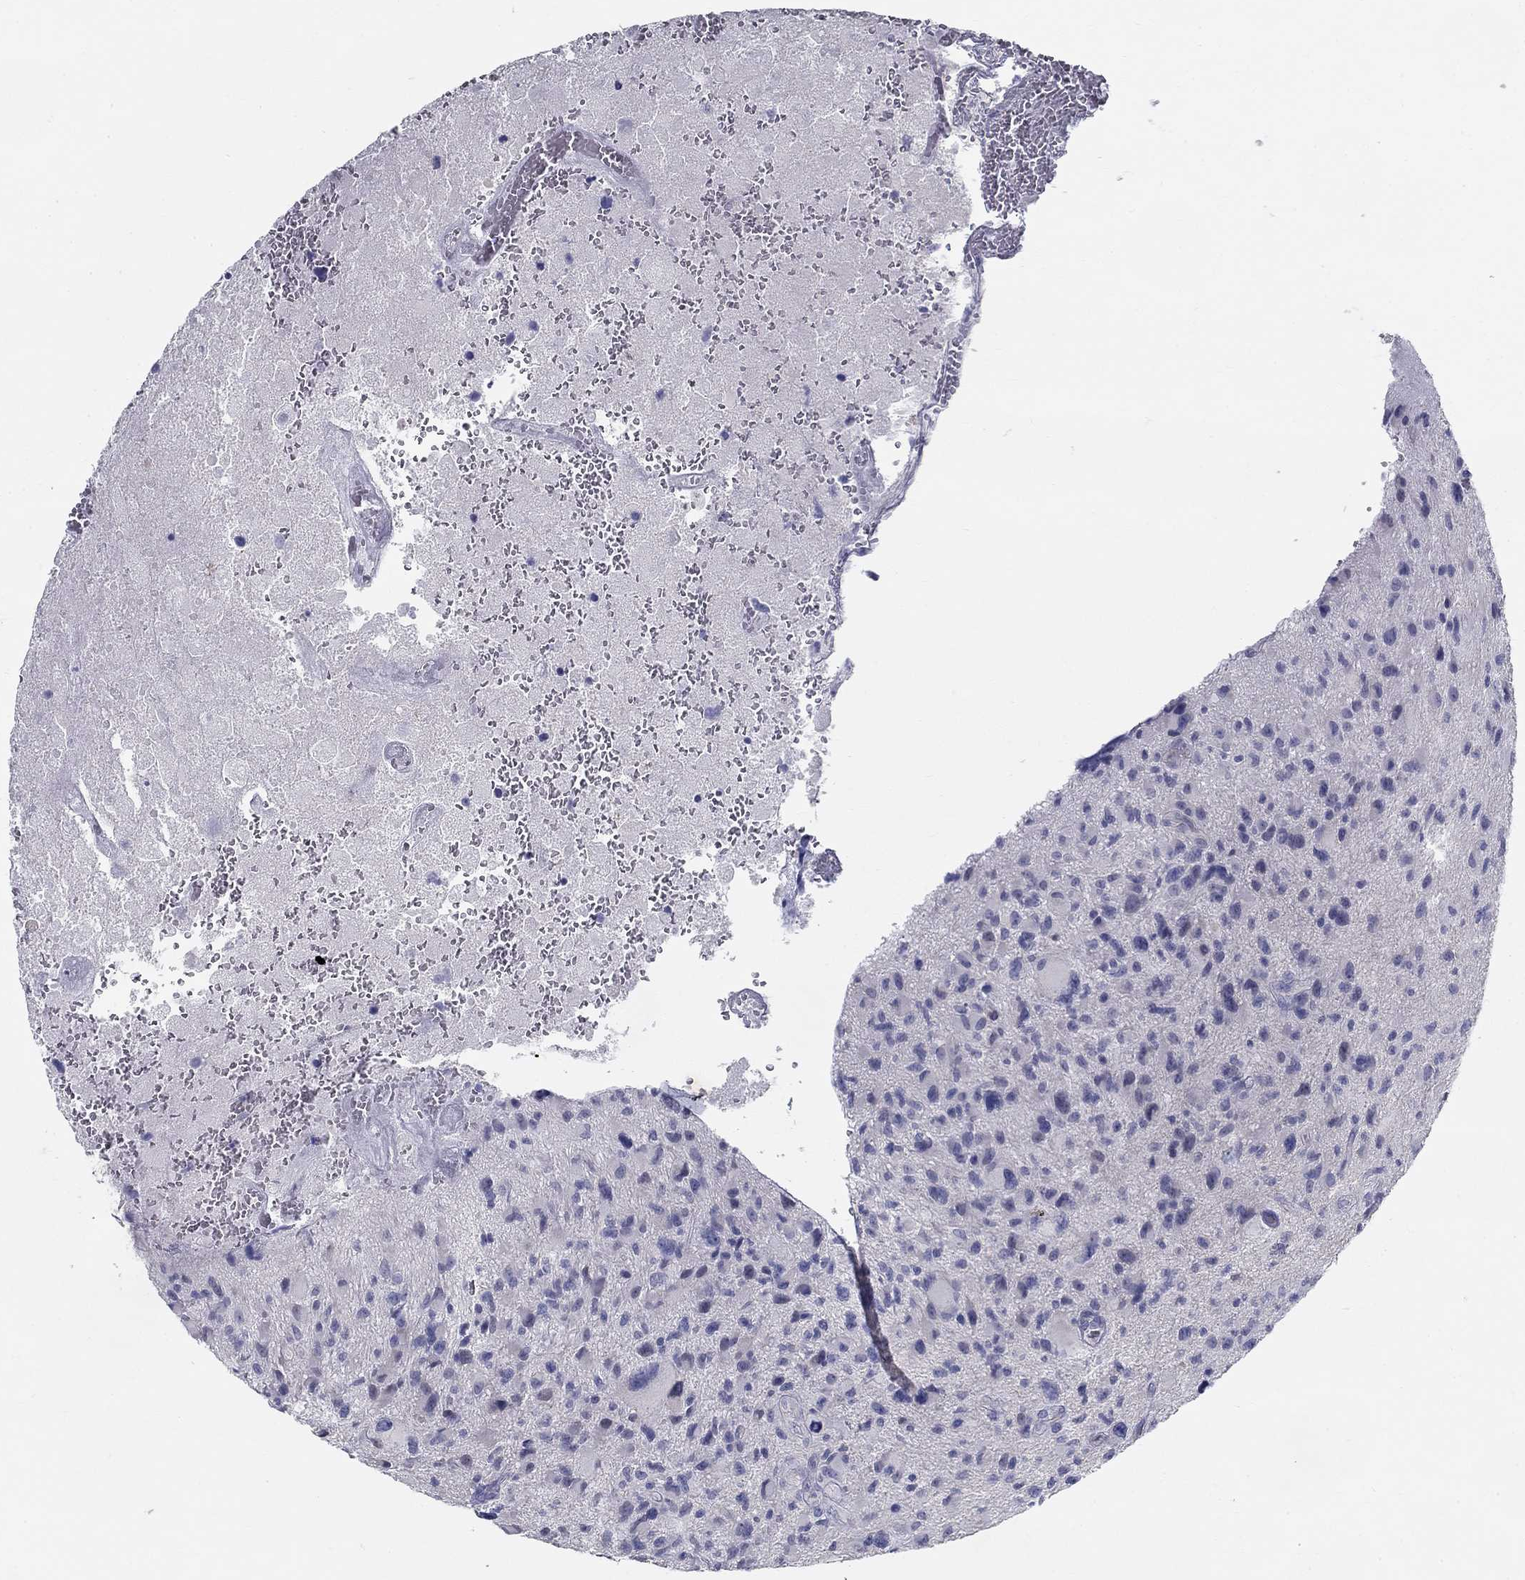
{"staining": {"intensity": "negative", "quantity": "none", "location": "none"}, "tissue": "glioma", "cell_type": "Tumor cells", "image_type": "cancer", "snomed": [{"axis": "morphology", "description": "Glioma, malignant, NOS"}, {"axis": "morphology", "description": "Glioma, malignant, High grade"}, {"axis": "topography", "description": "Brain"}], "caption": "There is no significant expression in tumor cells of malignant glioma (high-grade). (DAB immunohistochemistry (IHC), high magnification).", "gene": "GUCA1A", "patient": {"sex": "female", "age": 71}}